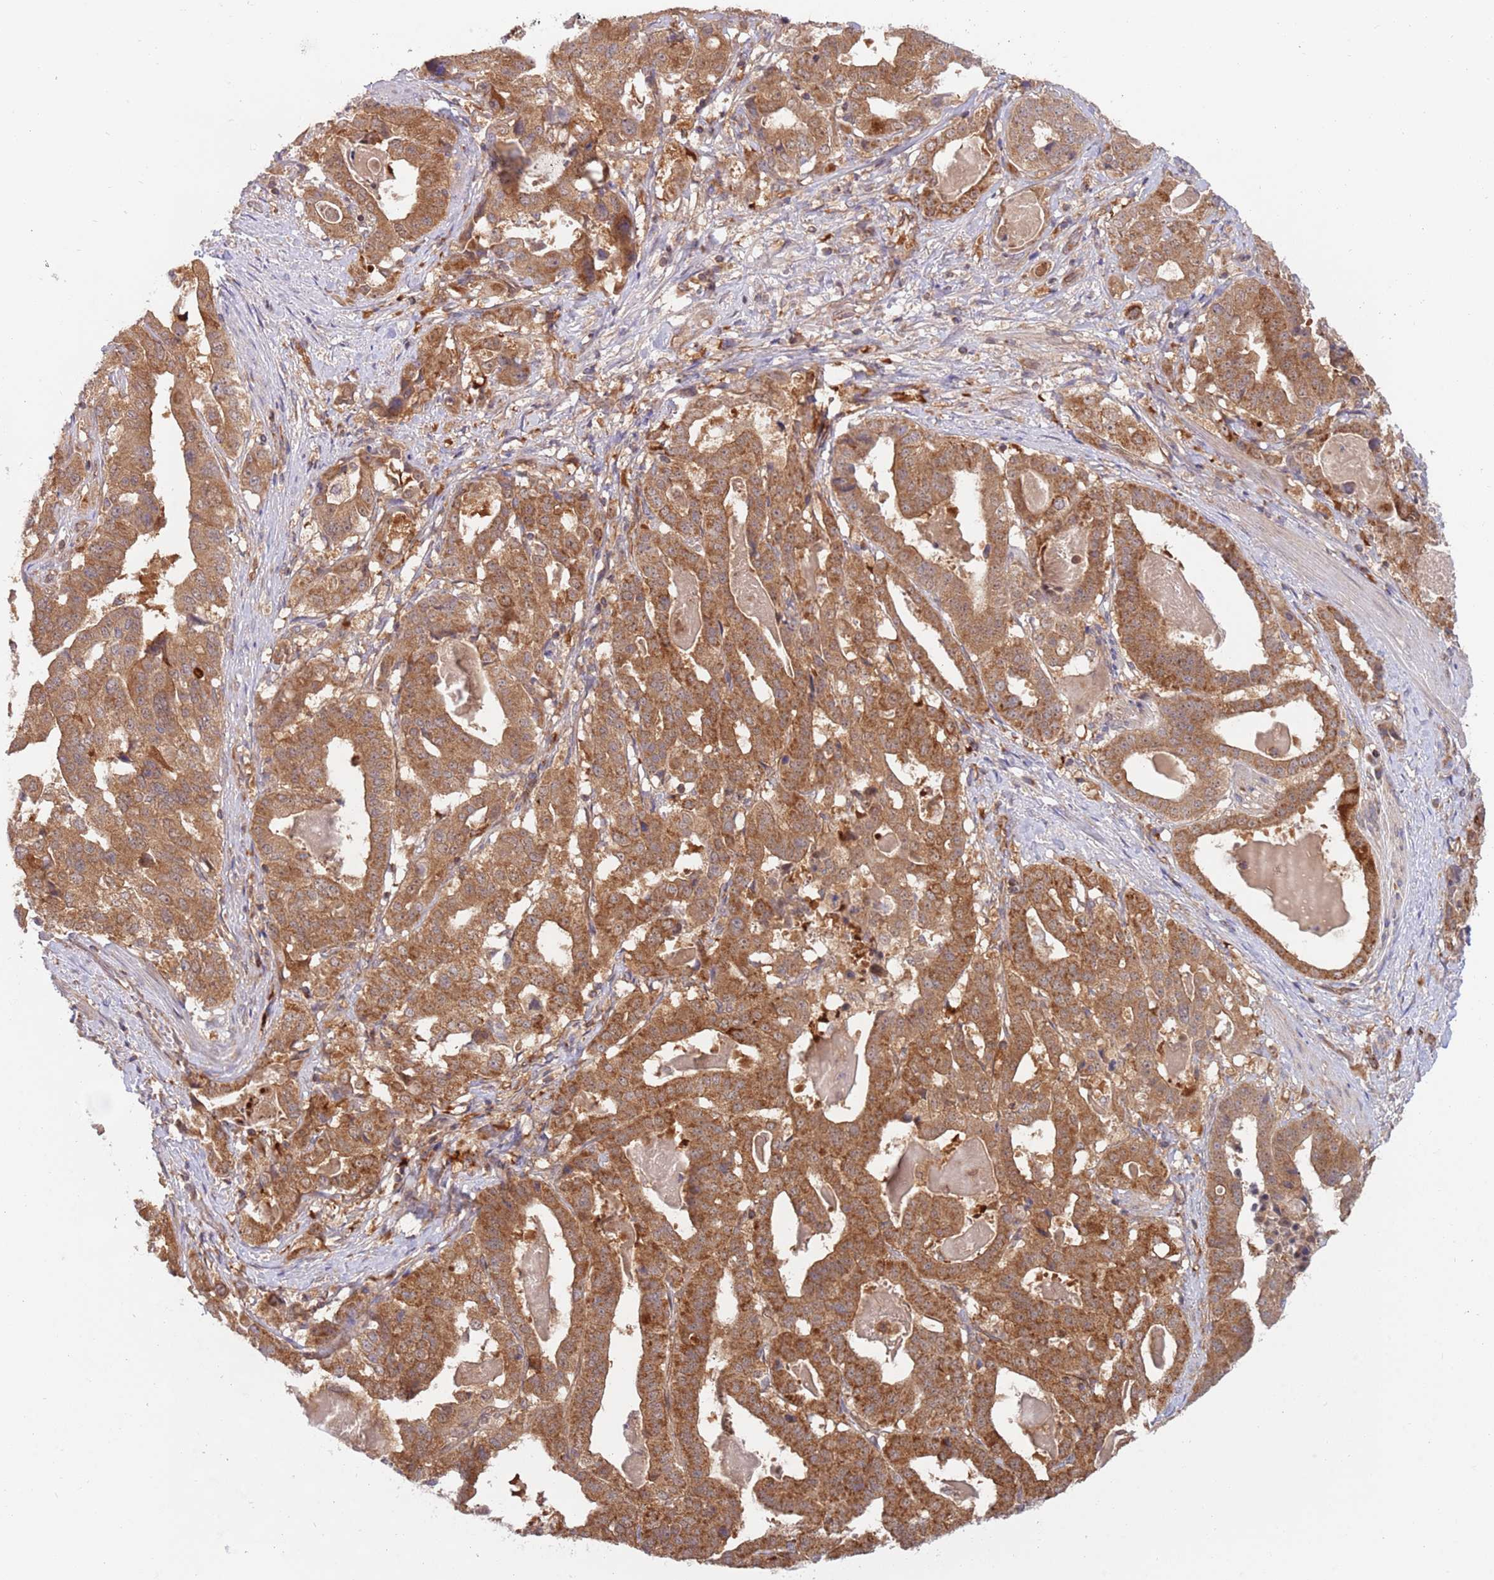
{"staining": {"intensity": "moderate", "quantity": ">75%", "location": "cytoplasmic/membranous"}, "tissue": "stomach cancer", "cell_type": "Tumor cells", "image_type": "cancer", "snomed": [{"axis": "morphology", "description": "Adenocarcinoma, NOS"}, {"axis": "topography", "description": "Stomach"}], "caption": "A histopathology image showing moderate cytoplasmic/membranous positivity in about >75% of tumor cells in stomach cancer (adenocarcinoma), as visualized by brown immunohistochemical staining.", "gene": "GUK1", "patient": {"sex": "male", "age": 48}}